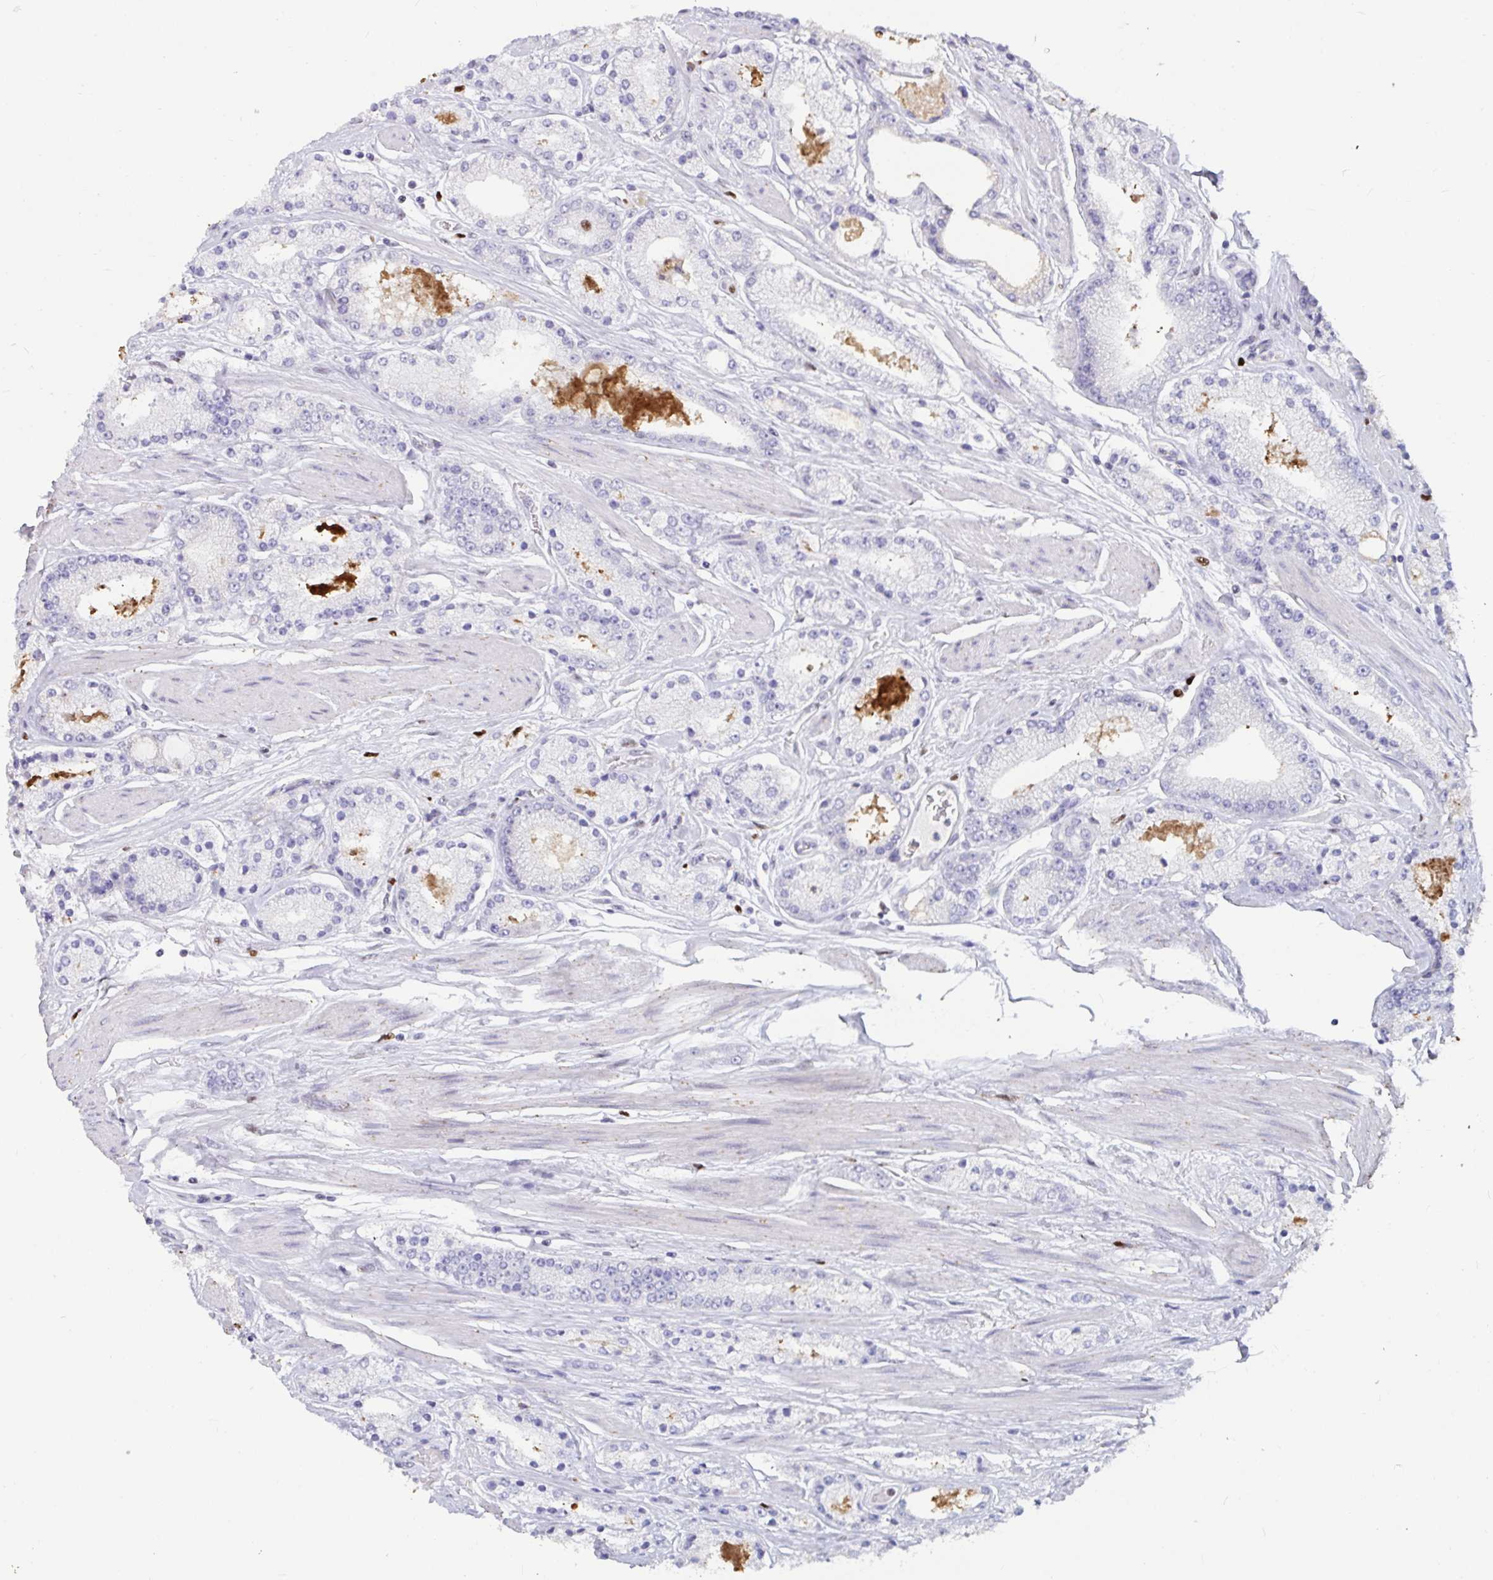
{"staining": {"intensity": "negative", "quantity": "none", "location": "none"}, "tissue": "prostate cancer", "cell_type": "Tumor cells", "image_type": "cancer", "snomed": [{"axis": "morphology", "description": "Adenocarcinoma, High grade"}, {"axis": "topography", "description": "Prostate"}], "caption": "Immunohistochemical staining of prostate high-grade adenocarcinoma exhibits no significant positivity in tumor cells.", "gene": "ZNF586", "patient": {"sex": "male", "age": 63}}